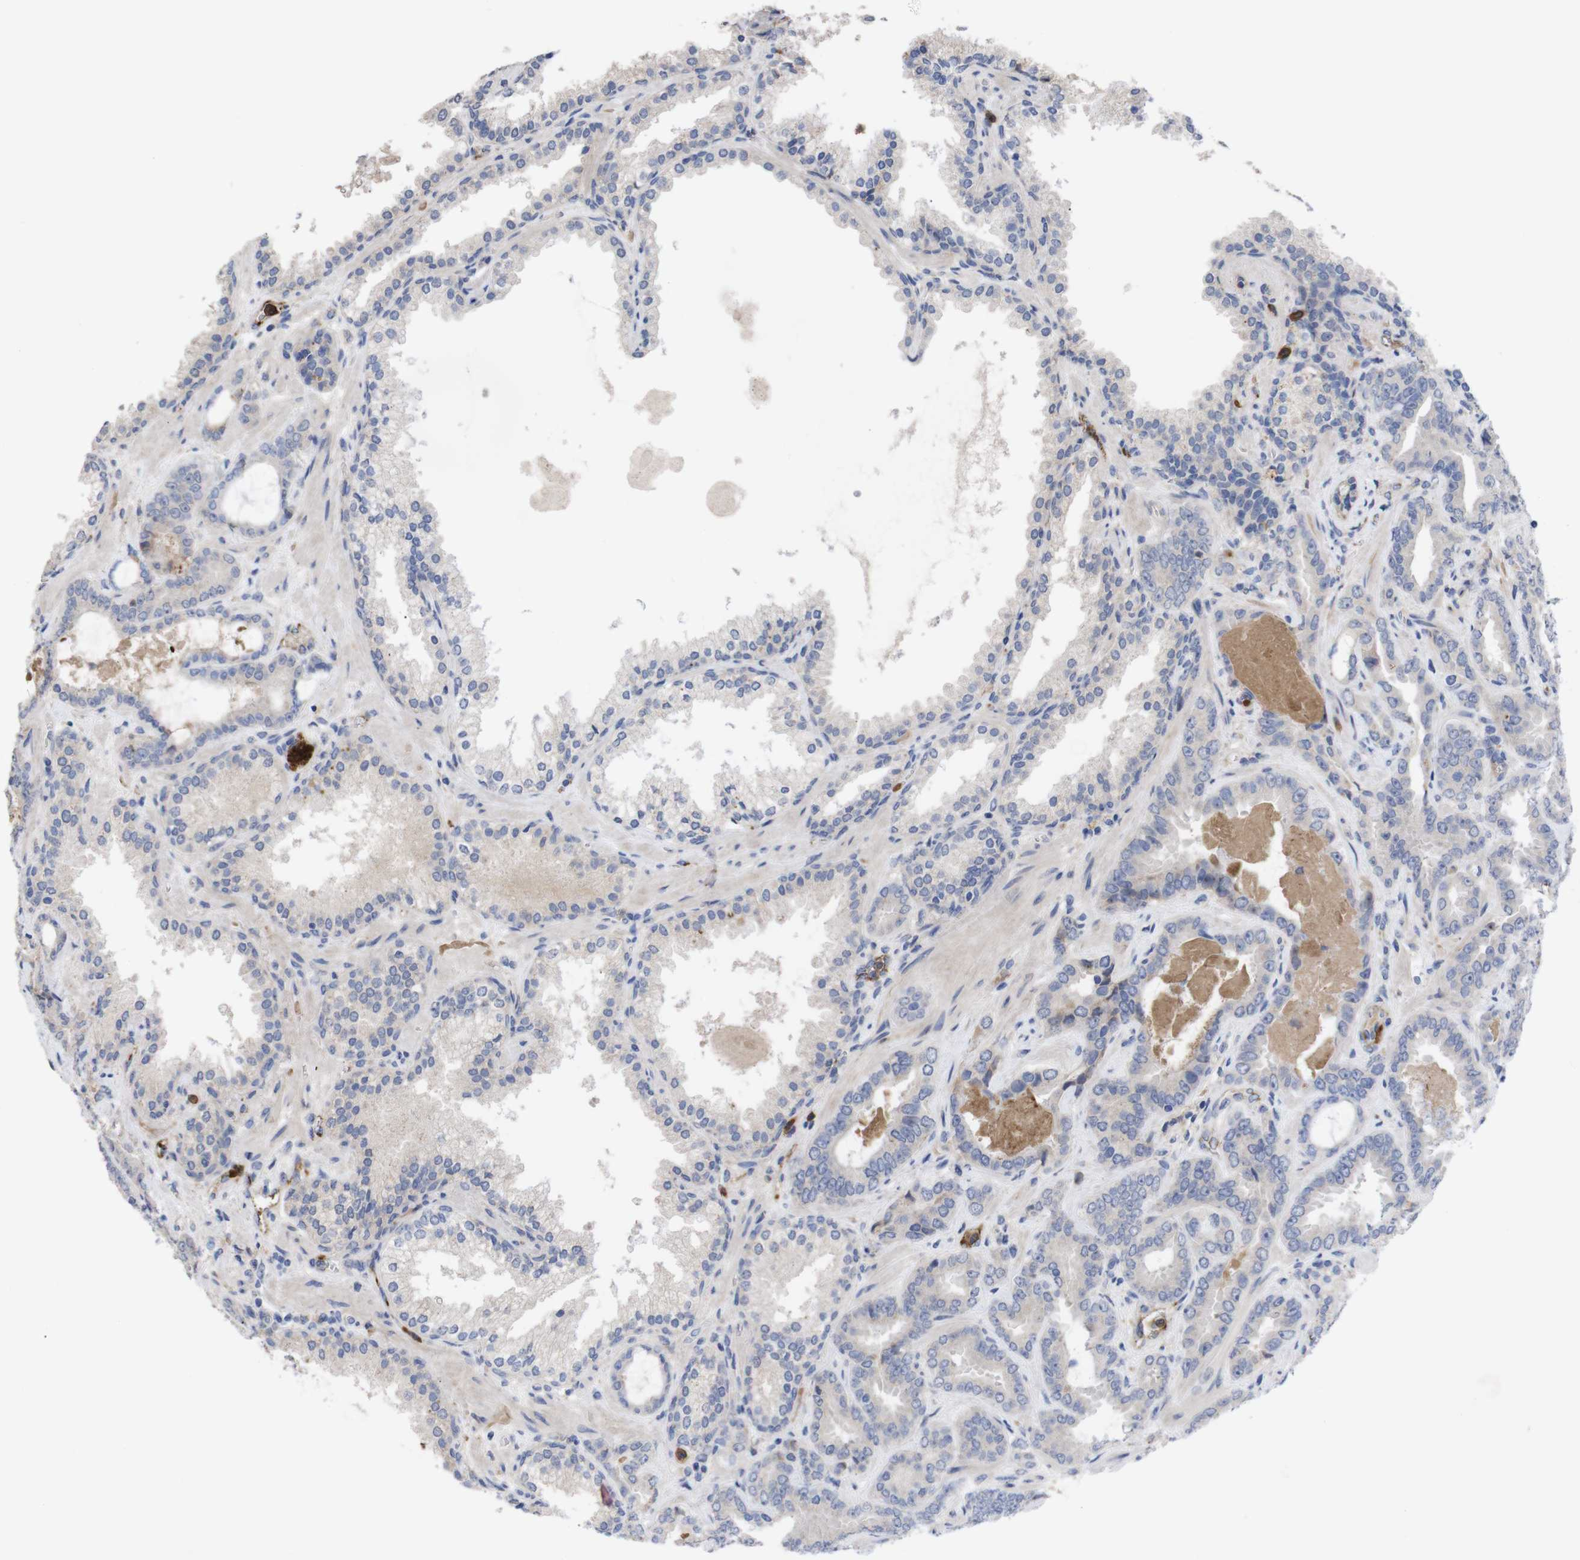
{"staining": {"intensity": "weak", "quantity": "<25%", "location": "cytoplasmic/membranous"}, "tissue": "prostate cancer", "cell_type": "Tumor cells", "image_type": "cancer", "snomed": [{"axis": "morphology", "description": "Adenocarcinoma, Low grade"}, {"axis": "topography", "description": "Prostate"}], "caption": "This is an immunohistochemistry histopathology image of human prostate cancer. There is no staining in tumor cells.", "gene": "C5AR1", "patient": {"sex": "male", "age": 60}}